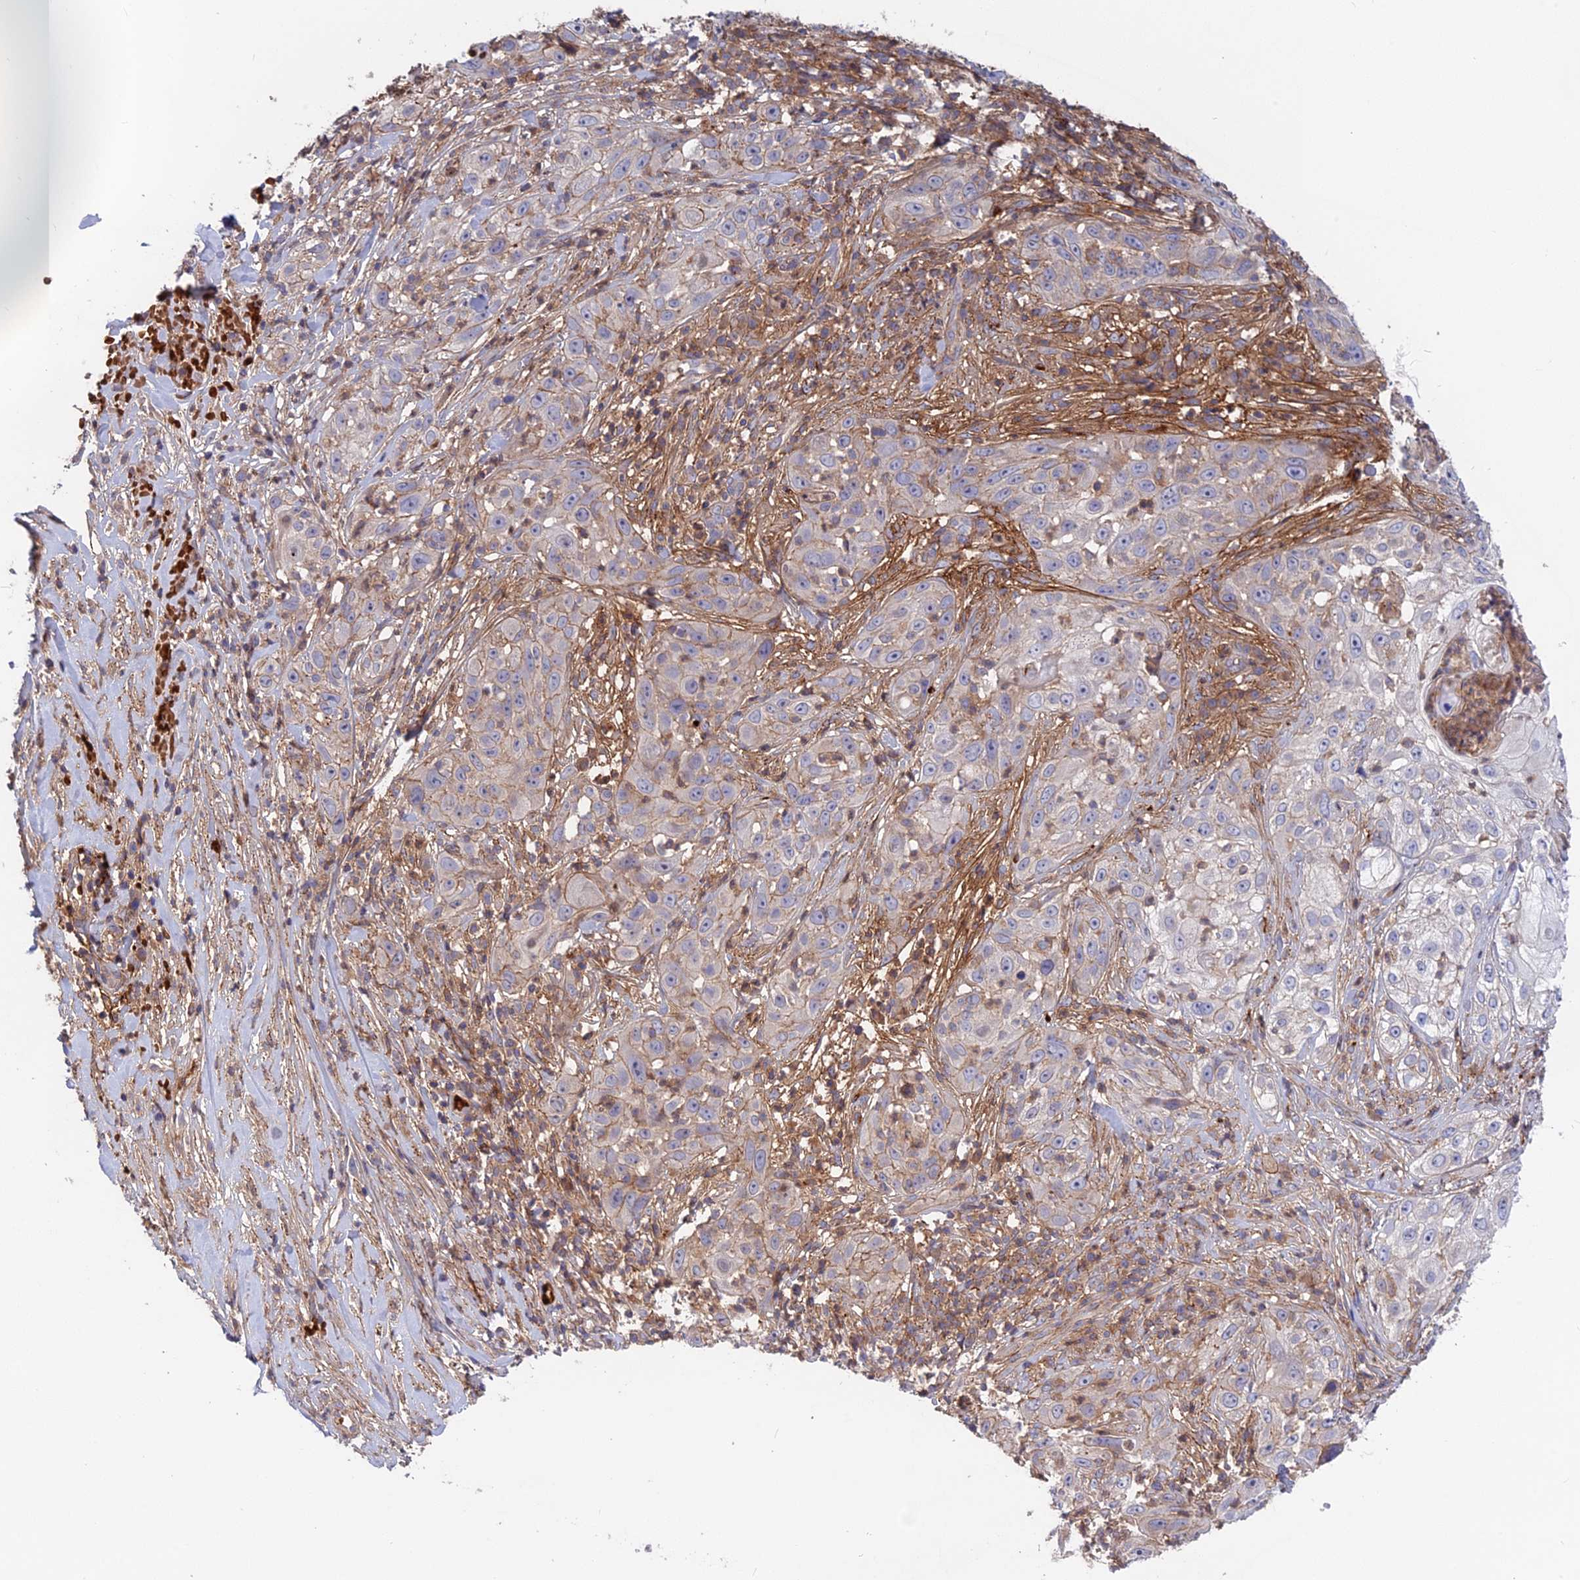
{"staining": {"intensity": "negative", "quantity": "none", "location": "none"}, "tissue": "skin cancer", "cell_type": "Tumor cells", "image_type": "cancer", "snomed": [{"axis": "morphology", "description": "Squamous cell carcinoma, NOS"}, {"axis": "topography", "description": "Skin"}], "caption": "Immunohistochemistry of skin squamous cell carcinoma demonstrates no positivity in tumor cells.", "gene": "CPNE7", "patient": {"sex": "female", "age": 44}}